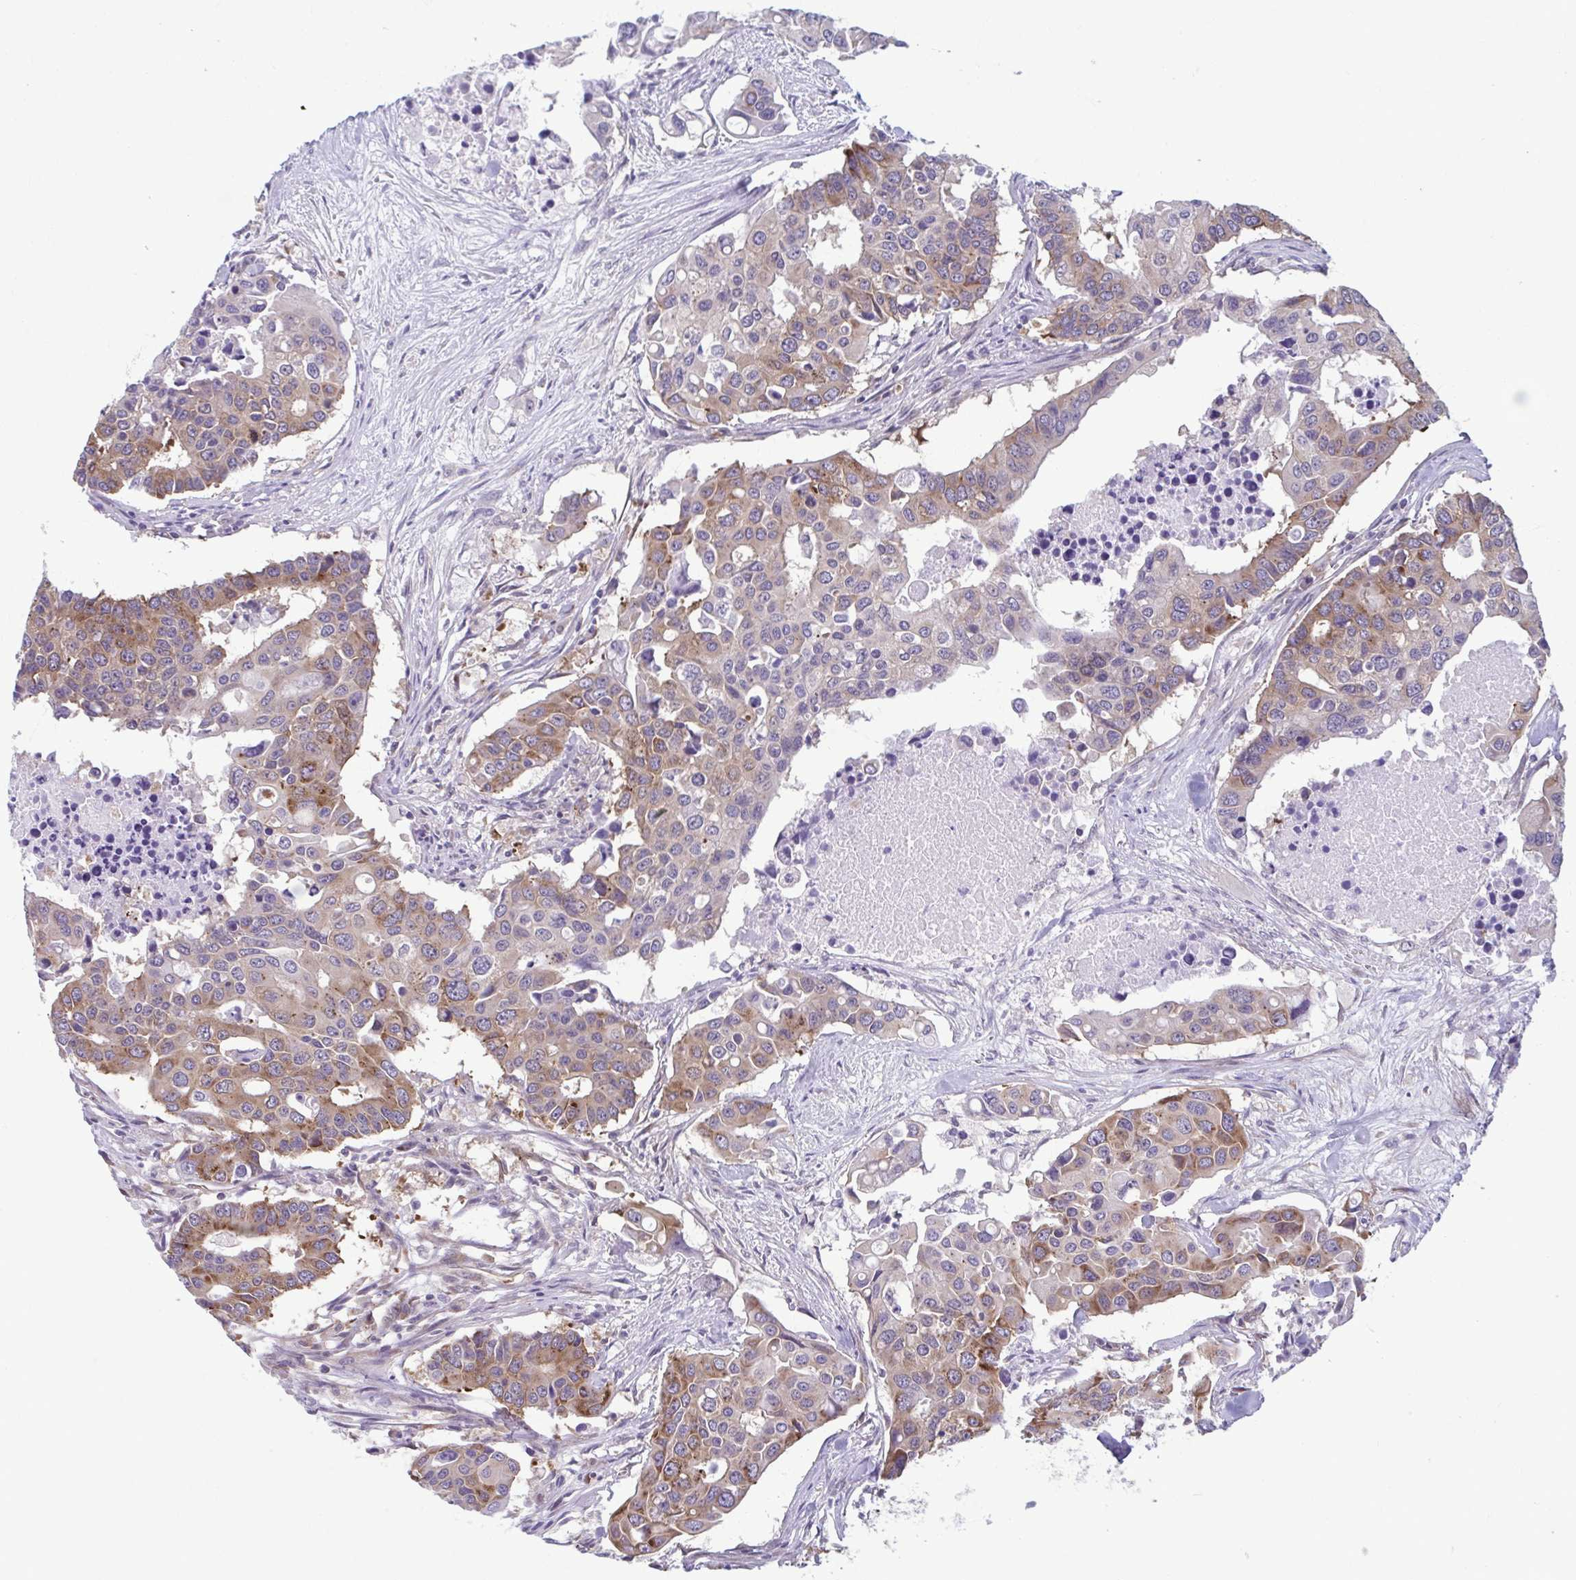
{"staining": {"intensity": "weak", "quantity": "25%-75%", "location": "cytoplasmic/membranous"}, "tissue": "colorectal cancer", "cell_type": "Tumor cells", "image_type": "cancer", "snomed": [{"axis": "morphology", "description": "Adenocarcinoma, NOS"}, {"axis": "topography", "description": "Colon"}], "caption": "Immunohistochemical staining of human adenocarcinoma (colorectal) displays weak cytoplasmic/membranous protein expression in approximately 25%-75% of tumor cells.", "gene": "TMEM108", "patient": {"sex": "male", "age": 77}}